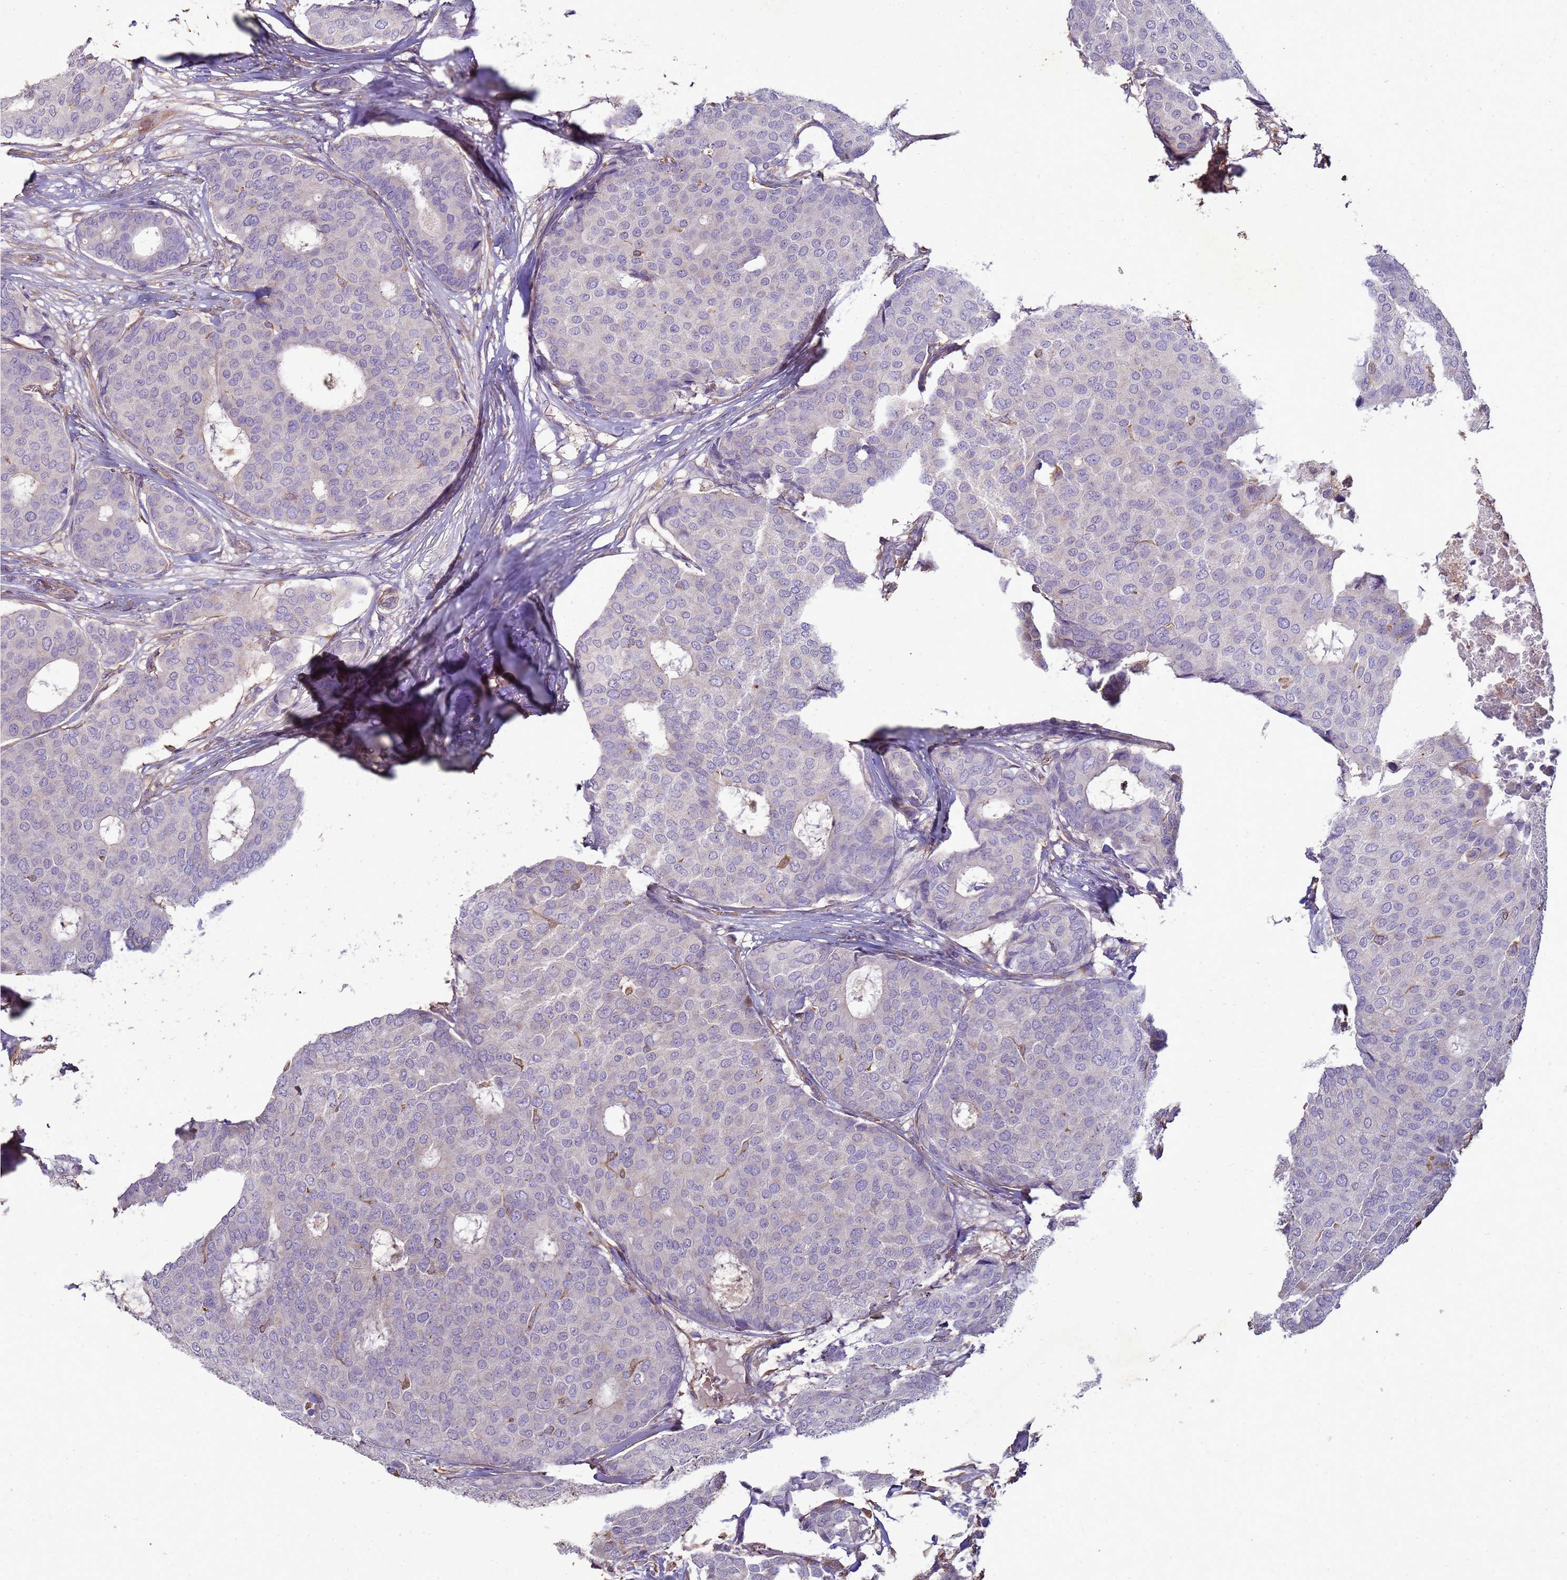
{"staining": {"intensity": "negative", "quantity": "none", "location": "none"}, "tissue": "breast cancer", "cell_type": "Tumor cells", "image_type": "cancer", "snomed": [{"axis": "morphology", "description": "Duct carcinoma"}, {"axis": "topography", "description": "Breast"}], "caption": "Tumor cells are negative for brown protein staining in breast infiltrating ductal carcinoma.", "gene": "SGIP1", "patient": {"sex": "female", "age": 75}}